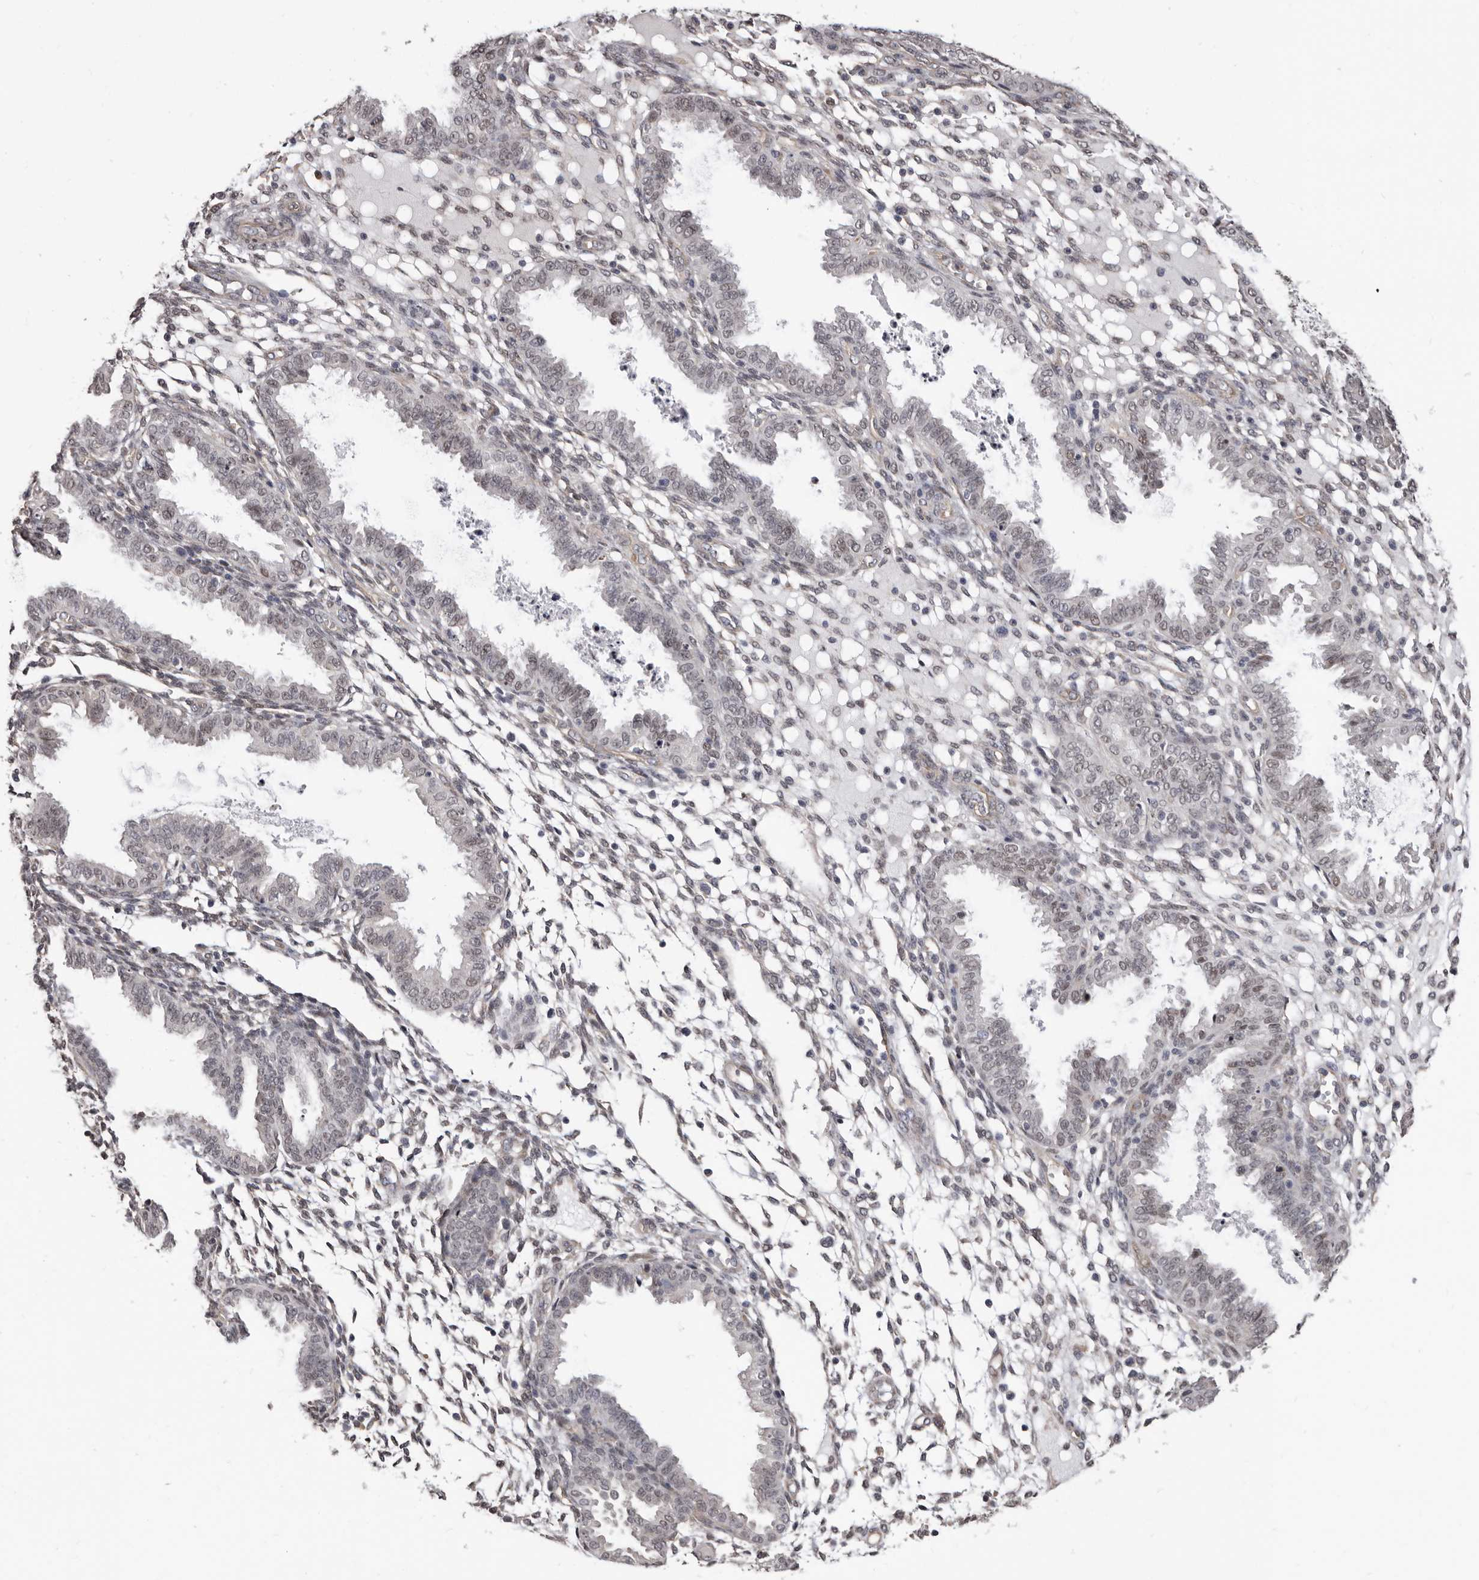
{"staining": {"intensity": "weak", "quantity": "<25%", "location": "cytoplasmic/membranous"}, "tissue": "endometrium", "cell_type": "Cells in endometrial stroma", "image_type": "normal", "snomed": [{"axis": "morphology", "description": "Normal tissue, NOS"}, {"axis": "topography", "description": "Endometrium"}], "caption": "A micrograph of endometrium stained for a protein displays no brown staining in cells in endometrial stroma.", "gene": "KHDRBS2", "patient": {"sex": "female", "age": 33}}